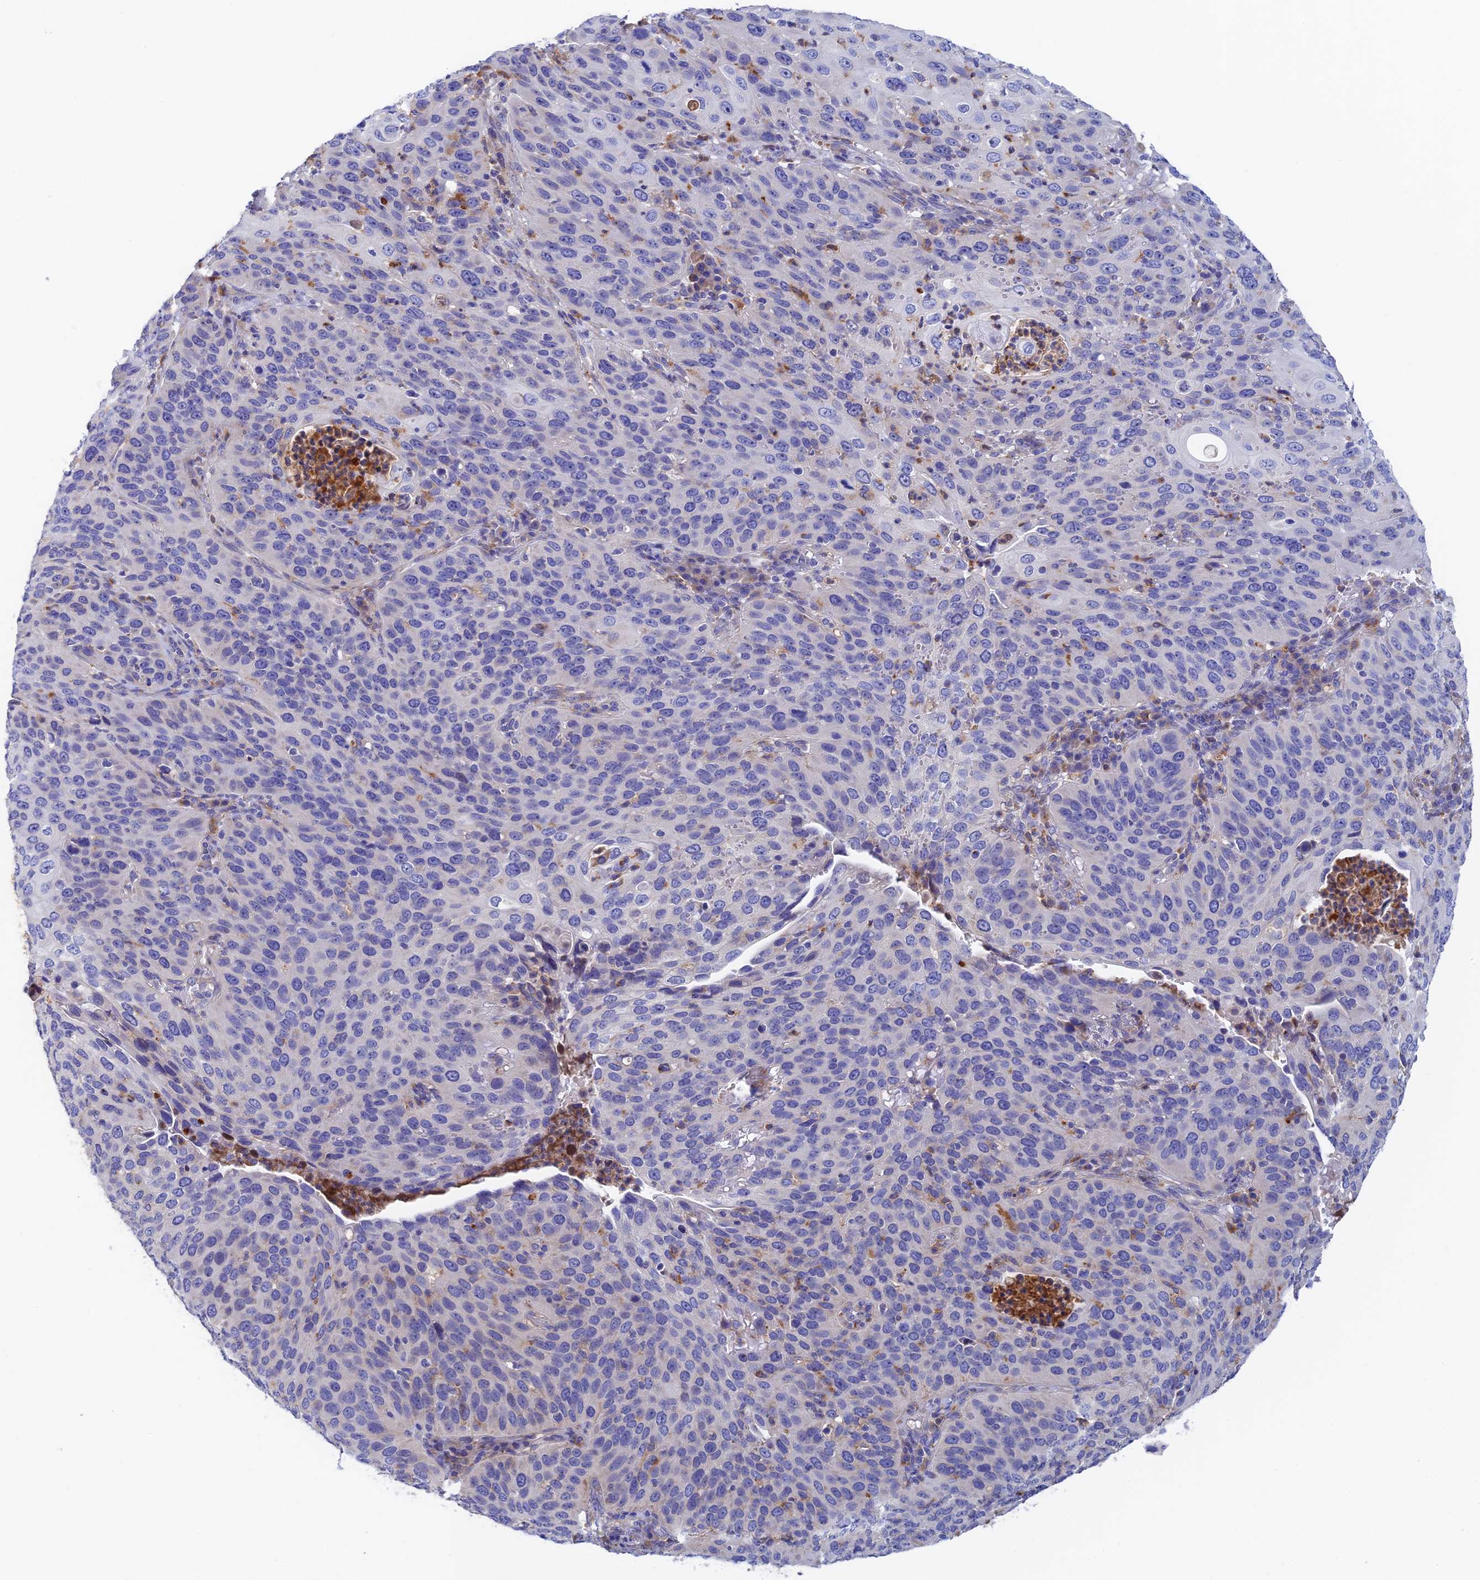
{"staining": {"intensity": "negative", "quantity": "none", "location": "none"}, "tissue": "cervical cancer", "cell_type": "Tumor cells", "image_type": "cancer", "snomed": [{"axis": "morphology", "description": "Squamous cell carcinoma, NOS"}, {"axis": "topography", "description": "Cervix"}], "caption": "An image of squamous cell carcinoma (cervical) stained for a protein displays no brown staining in tumor cells.", "gene": "RPGRIP1L", "patient": {"sex": "female", "age": 36}}